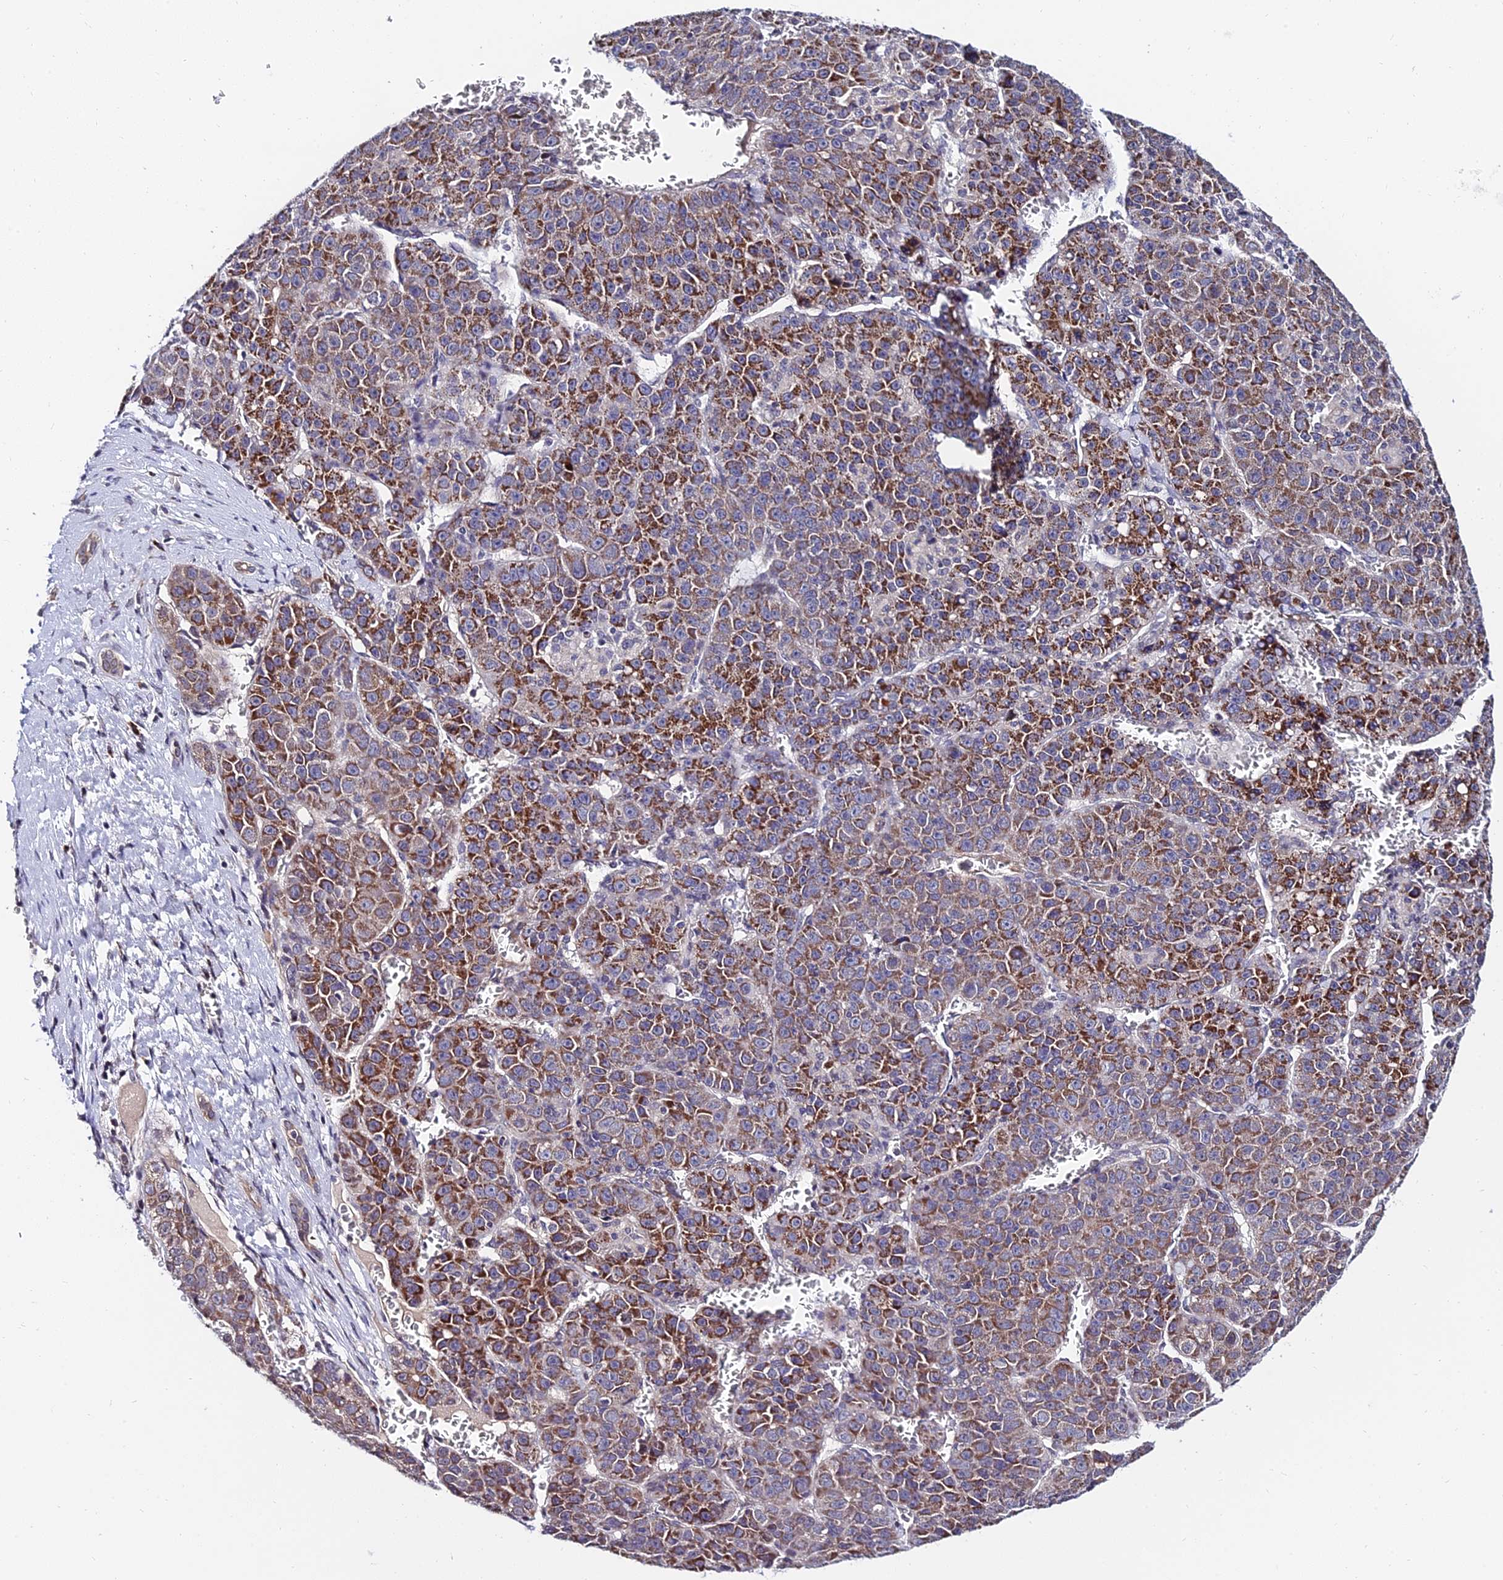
{"staining": {"intensity": "moderate", "quantity": ">75%", "location": "cytoplasmic/membranous"}, "tissue": "liver cancer", "cell_type": "Tumor cells", "image_type": "cancer", "snomed": [{"axis": "morphology", "description": "Carcinoma, Hepatocellular, NOS"}, {"axis": "topography", "description": "Liver"}], "caption": "Tumor cells reveal medium levels of moderate cytoplasmic/membranous staining in approximately >75% of cells in human liver cancer.", "gene": "CDNF", "patient": {"sex": "female", "age": 53}}